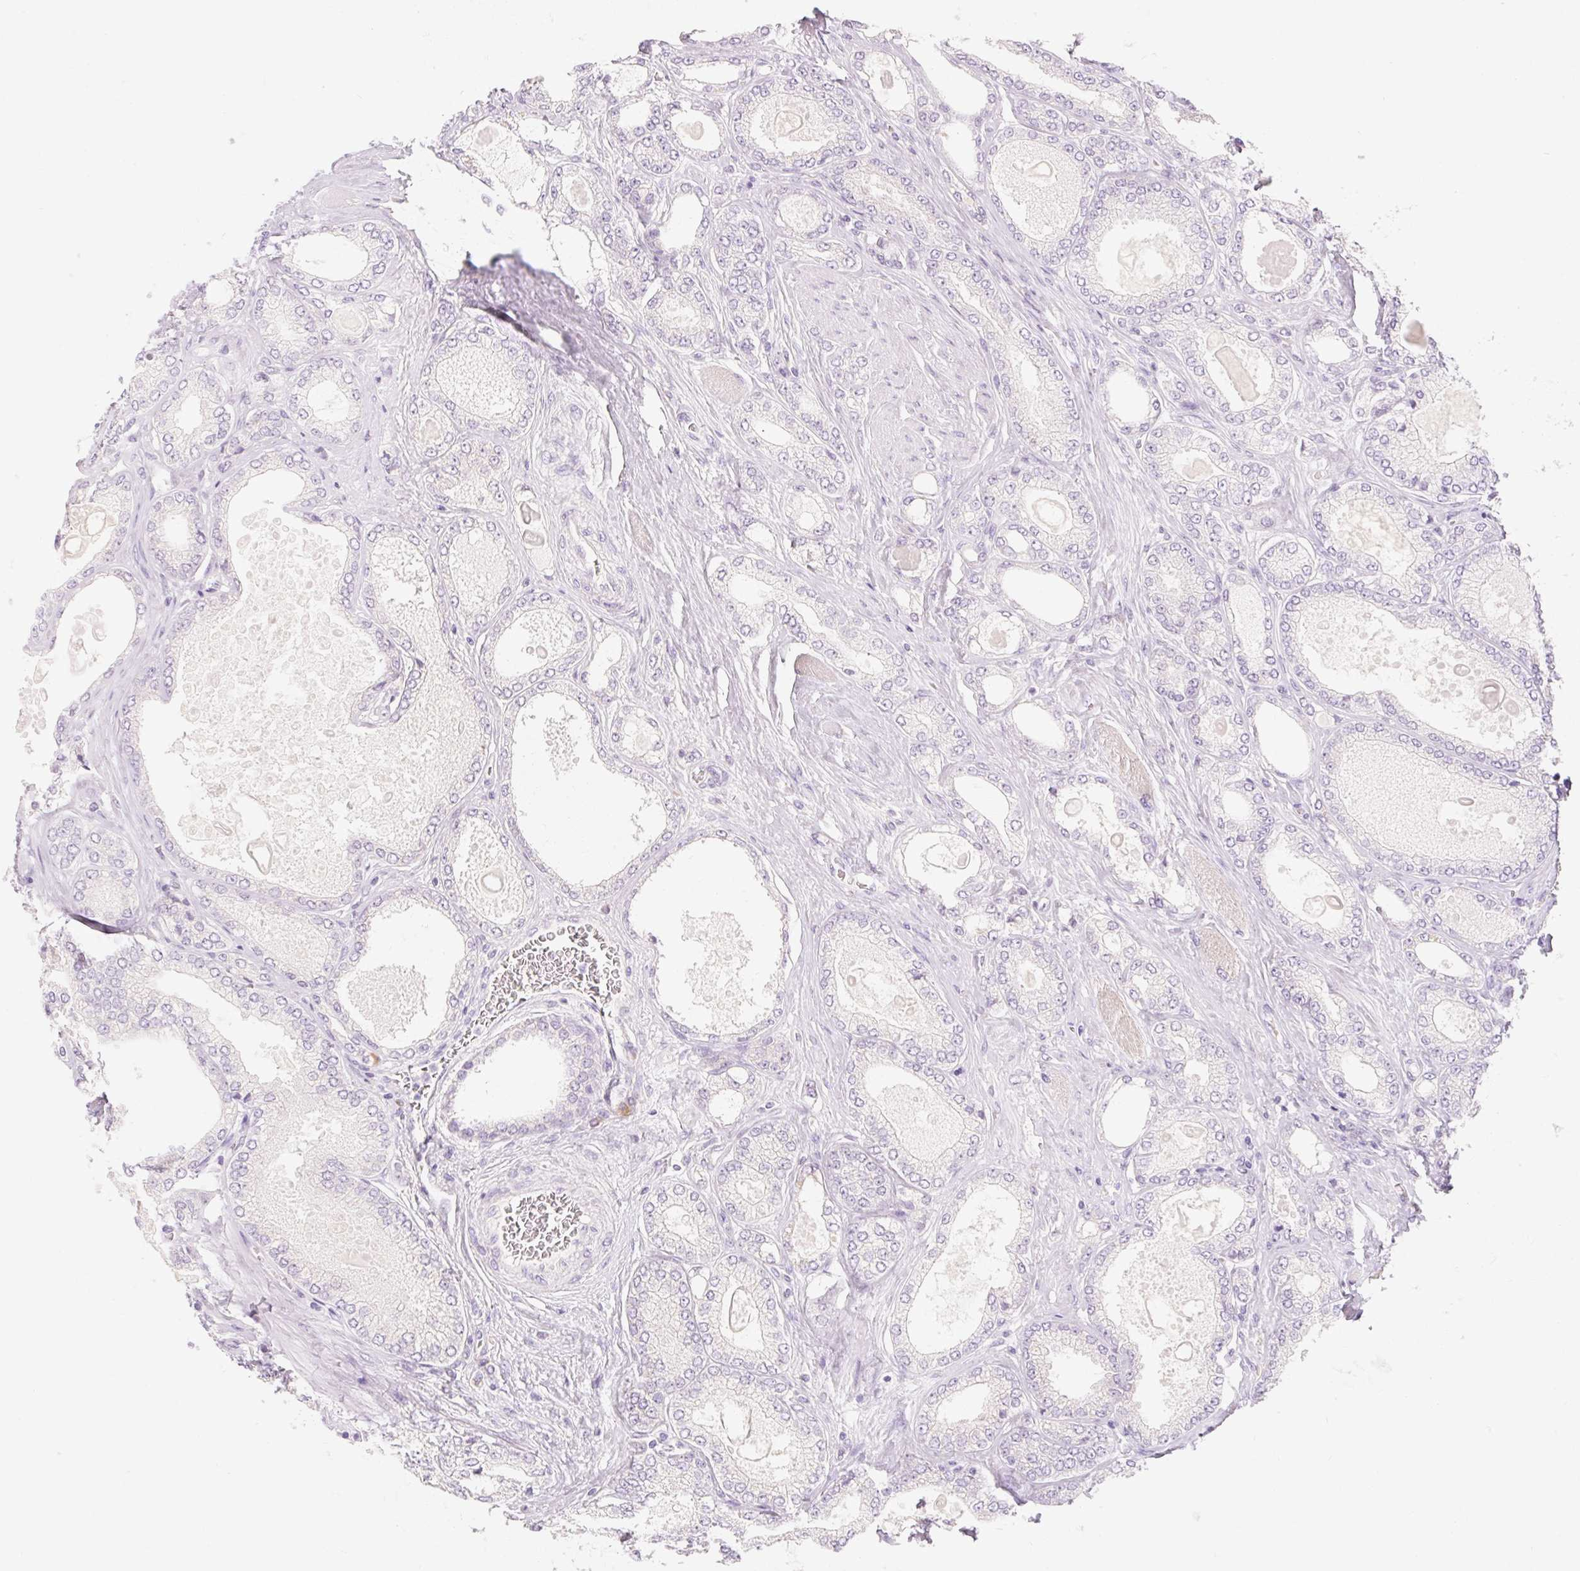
{"staining": {"intensity": "negative", "quantity": "none", "location": "none"}, "tissue": "prostate cancer", "cell_type": "Tumor cells", "image_type": "cancer", "snomed": [{"axis": "morphology", "description": "Adenocarcinoma, High grade"}, {"axis": "topography", "description": "Prostate"}], "caption": "Tumor cells are negative for brown protein staining in high-grade adenocarcinoma (prostate). The staining is performed using DAB brown chromogen with nuclei counter-stained in using hematoxylin.", "gene": "MYO1D", "patient": {"sex": "male", "age": 68}}